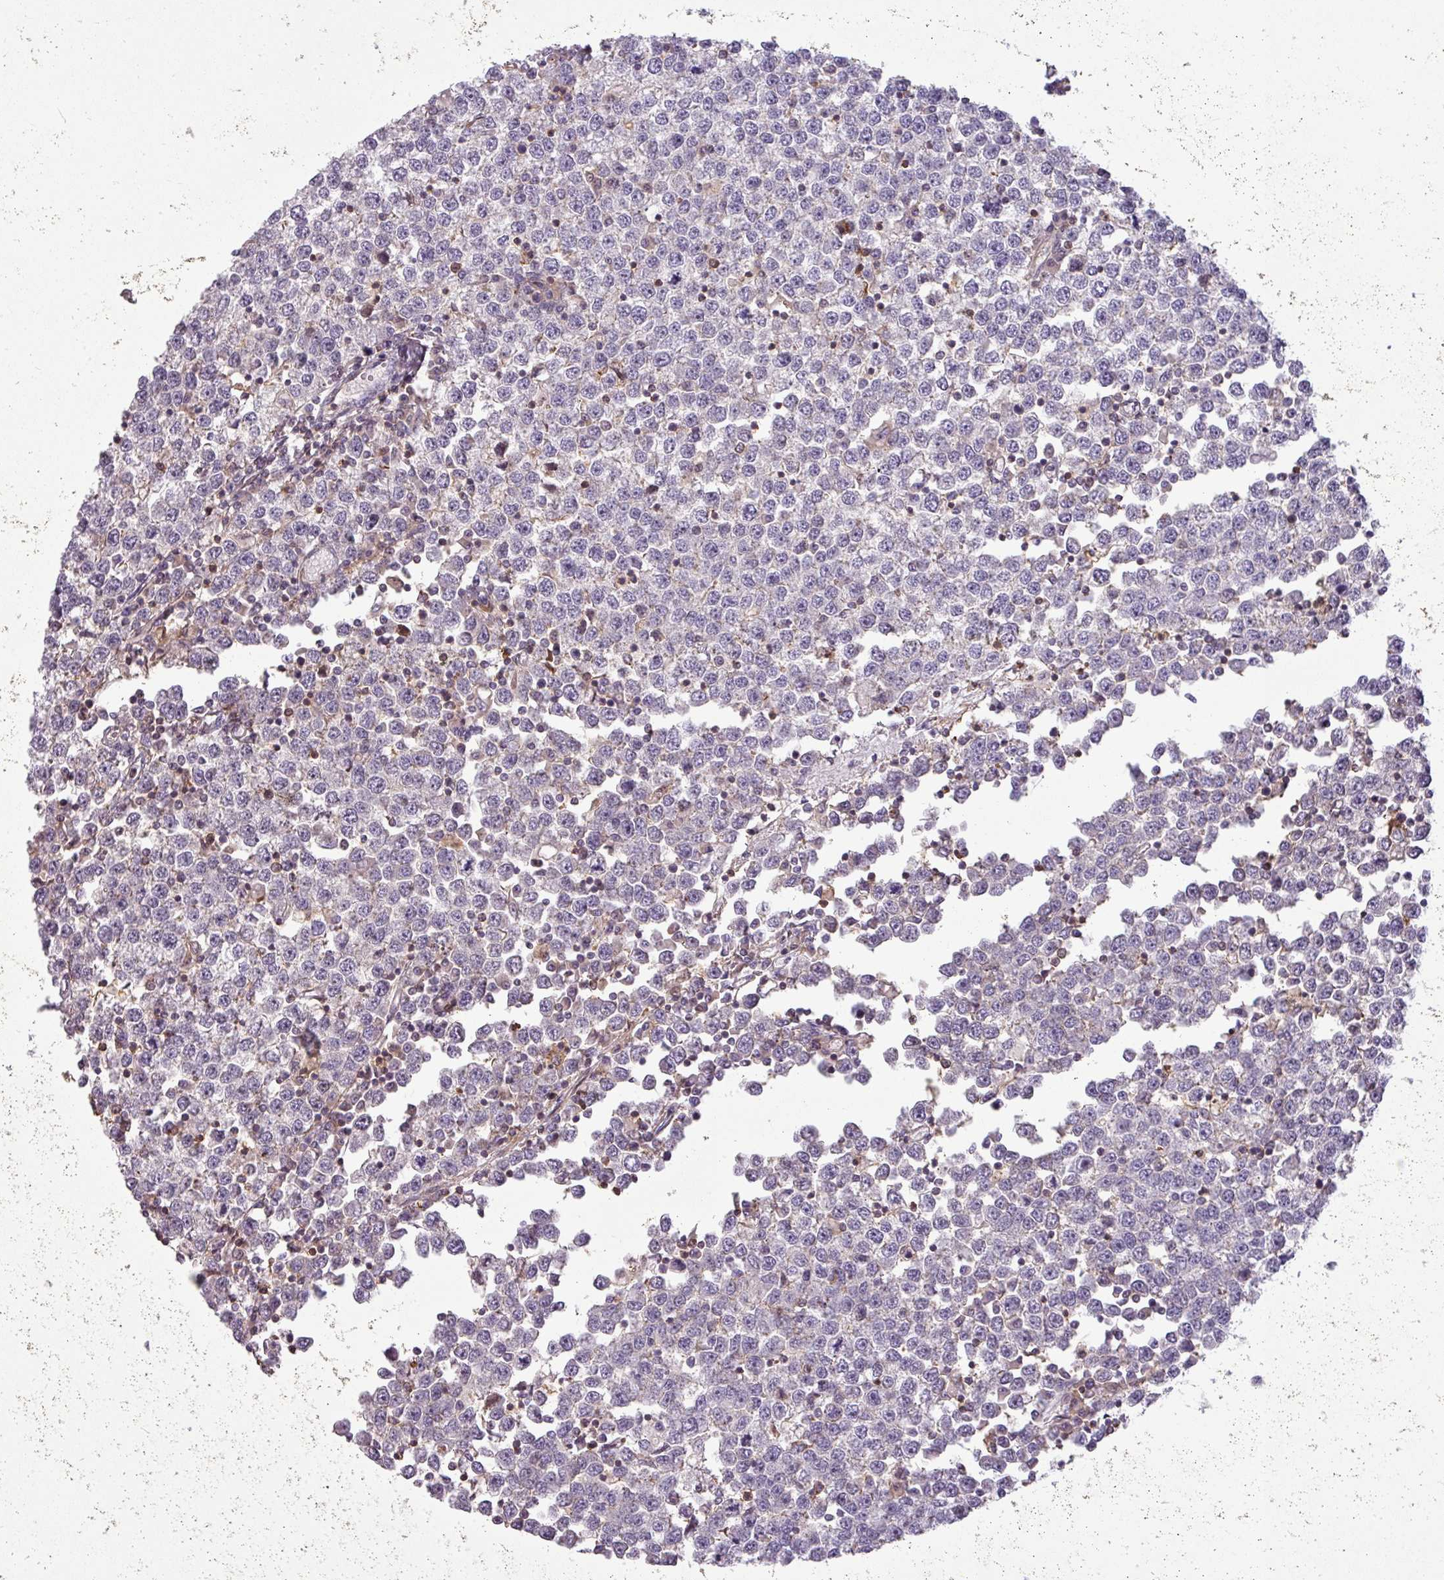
{"staining": {"intensity": "negative", "quantity": "none", "location": "none"}, "tissue": "testis cancer", "cell_type": "Tumor cells", "image_type": "cancer", "snomed": [{"axis": "morphology", "description": "Seminoma, NOS"}, {"axis": "topography", "description": "Testis"}], "caption": "This is a histopathology image of IHC staining of testis cancer, which shows no positivity in tumor cells. The staining is performed using DAB brown chromogen with nuclei counter-stained in using hematoxylin.", "gene": "ZNF835", "patient": {"sex": "male", "age": 65}}